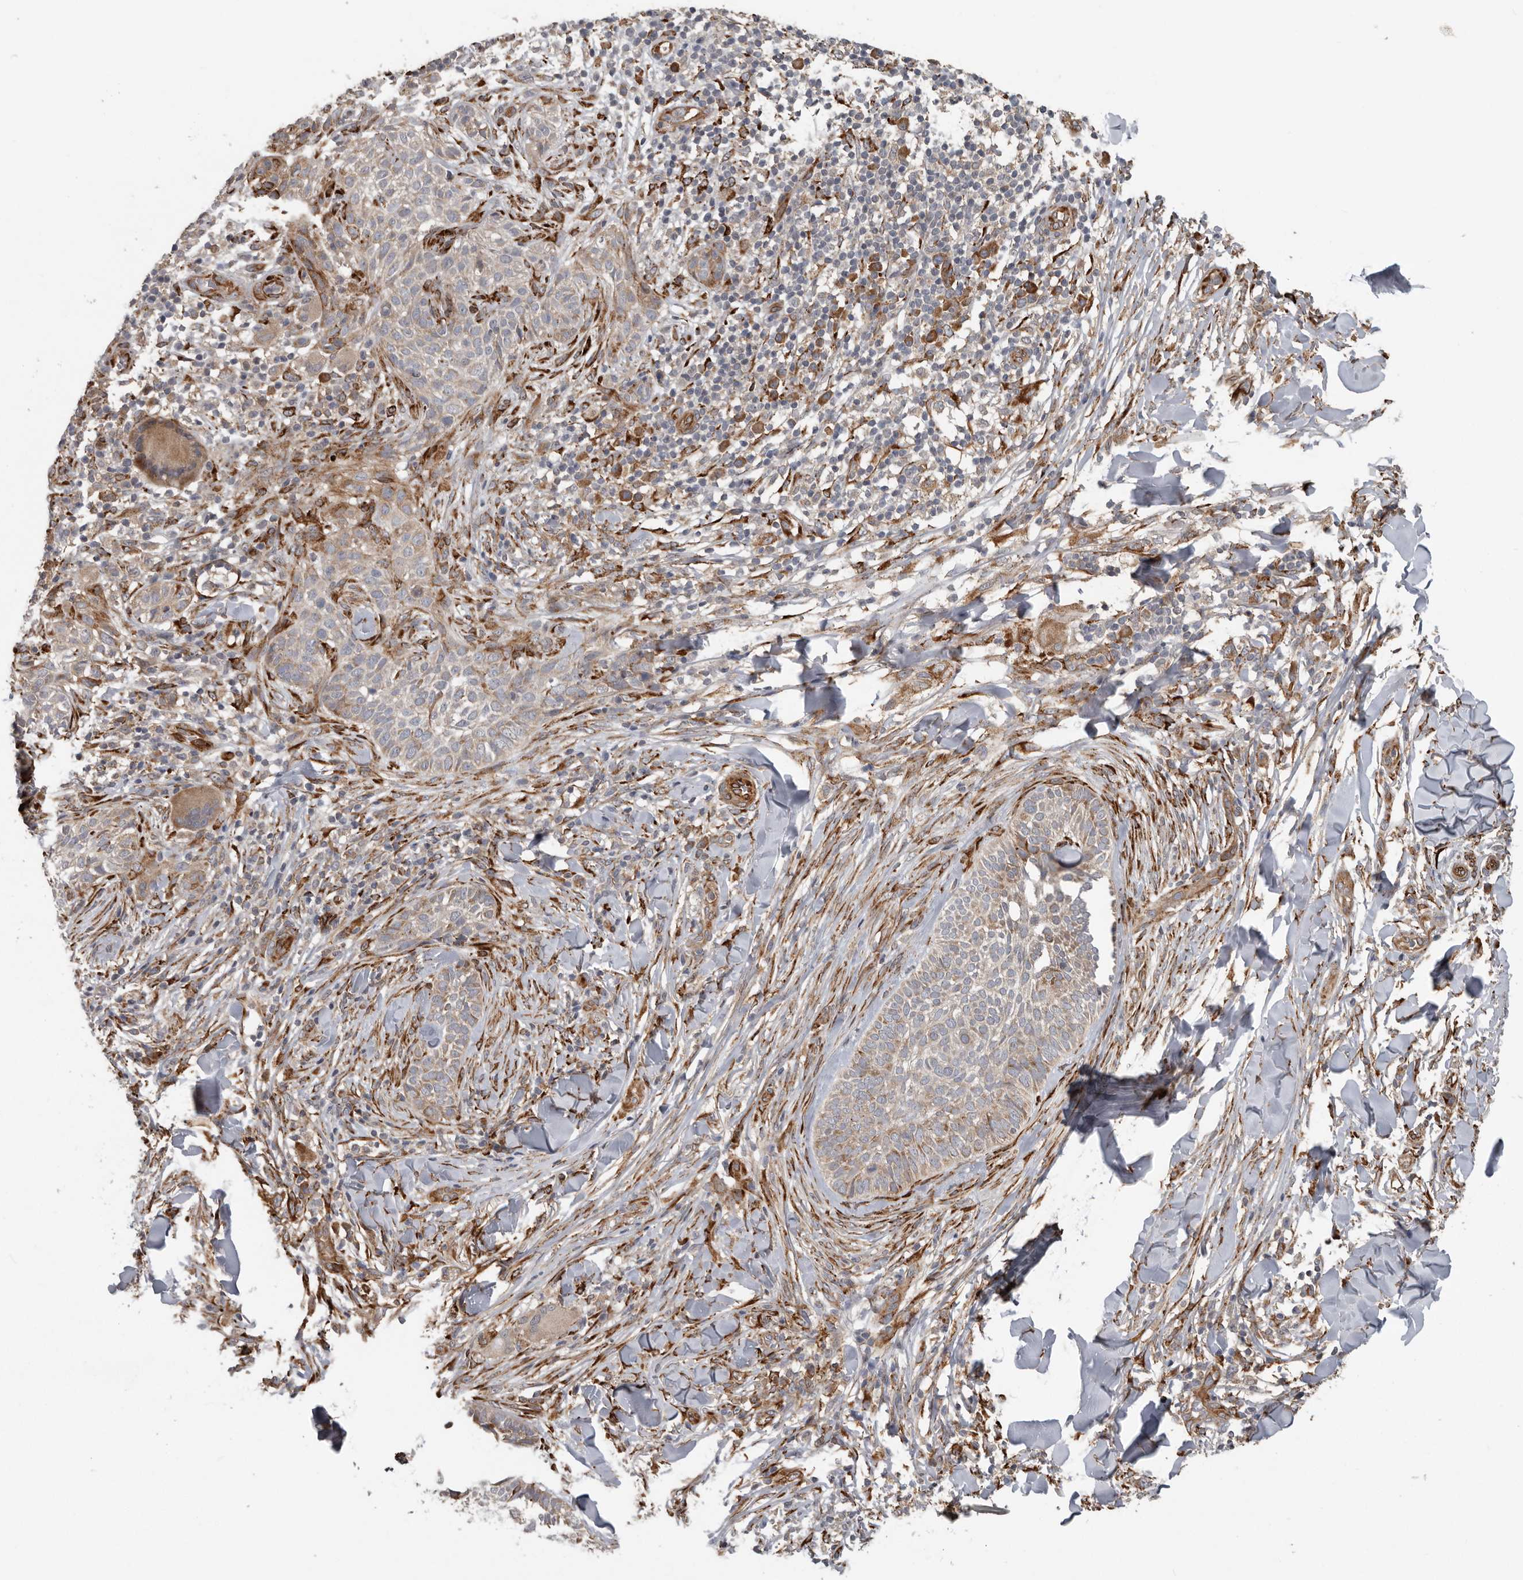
{"staining": {"intensity": "weak", "quantity": "25%-75%", "location": "cytoplasmic/membranous"}, "tissue": "skin cancer", "cell_type": "Tumor cells", "image_type": "cancer", "snomed": [{"axis": "morphology", "description": "Normal tissue, NOS"}, {"axis": "morphology", "description": "Basal cell carcinoma"}, {"axis": "topography", "description": "Skin"}], "caption": "Approximately 25%-75% of tumor cells in human skin basal cell carcinoma demonstrate weak cytoplasmic/membranous protein staining as visualized by brown immunohistochemical staining.", "gene": "CEP350", "patient": {"sex": "male", "age": 67}}